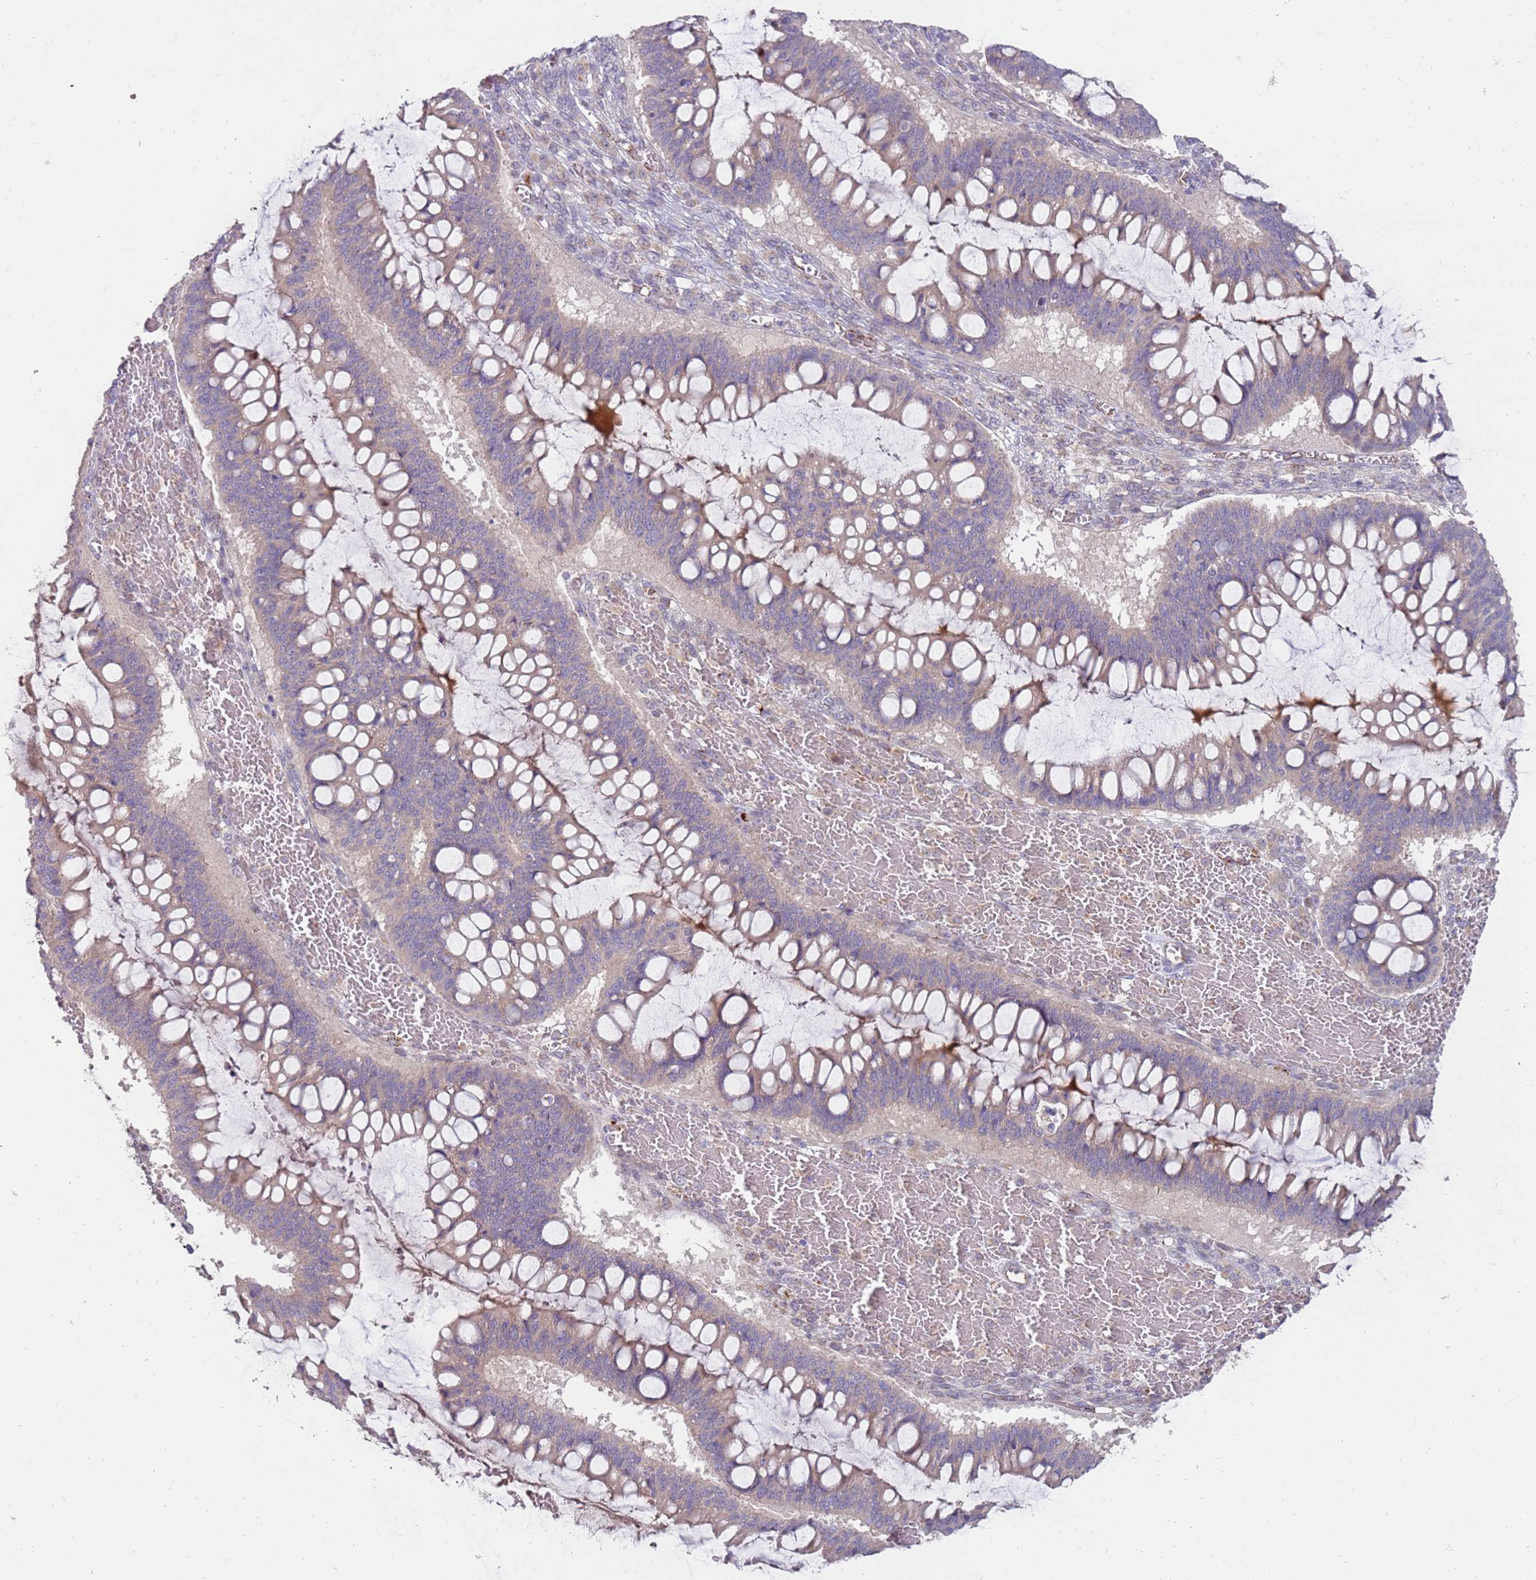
{"staining": {"intensity": "weak", "quantity": "<25%", "location": "cytoplasmic/membranous"}, "tissue": "ovarian cancer", "cell_type": "Tumor cells", "image_type": "cancer", "snomed": [{"axis": "morphology", "description": "Cystadenocarcinoma, mucinous, NOS"}, {"axis": "topography", "description": "Ovary"}], "caption": "This image is of ovarian cancer stained with immunohistochemistry to label a protein in brown with the nuclei are counter-stained blue. There is no staining in tumor cells.", "gene": "NMUR2", "patient": {"sex": "female", "age": 73}}